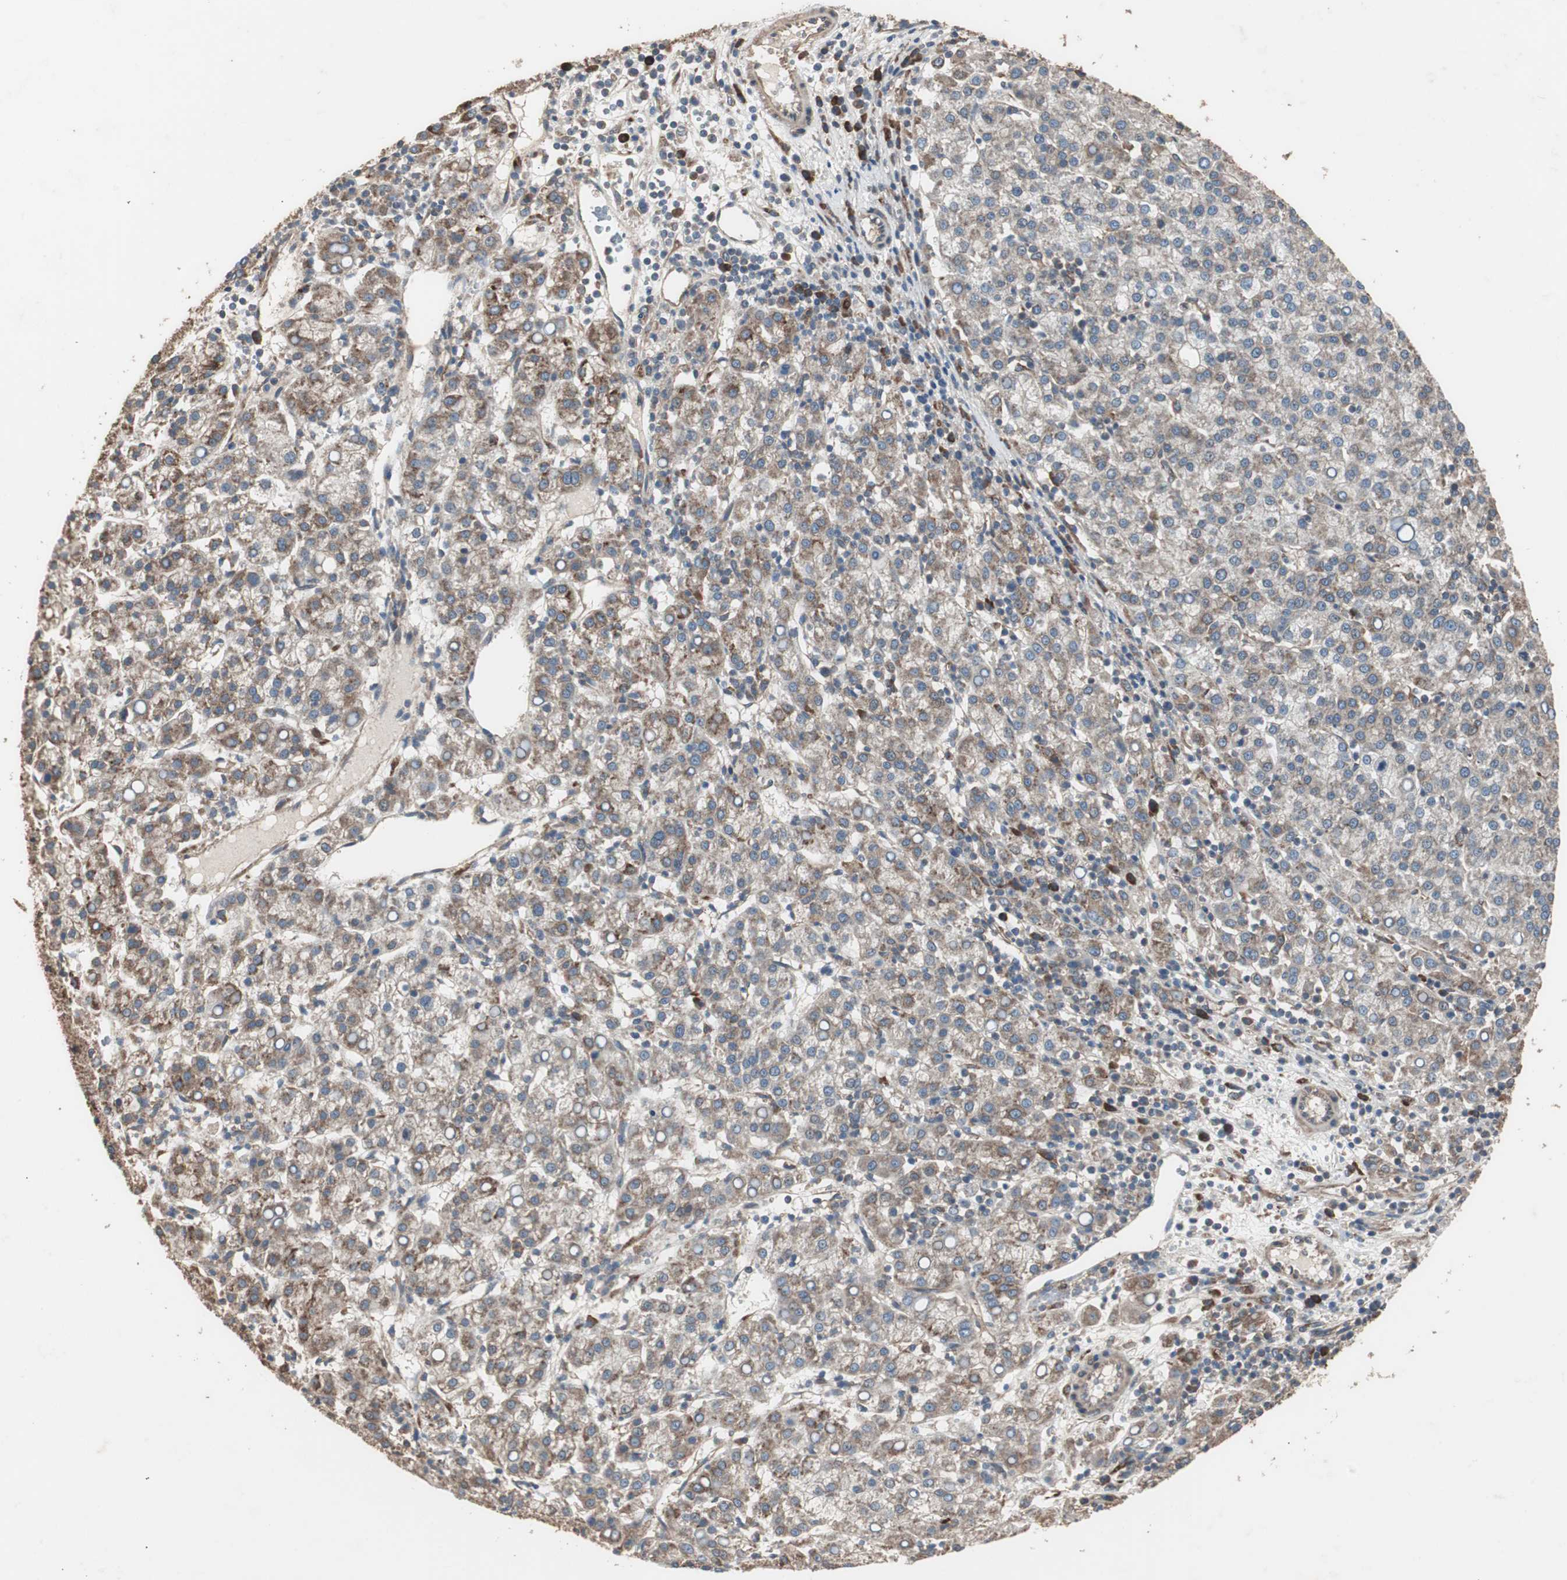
{"staining": {"intensity": "moderate", "quantity": ">75%", "location": "cytoplasmic/membranous"}, "tissue": "liver cancer", "cell_type": "Tumor cells", "image_type": "cancer", "snomed": [{"axis": "morphology", "description": "Carcinoma, Hepatocellular, NOS"}, {"axis": "topography", "description": "Liver"}], "caption": "A micrograph of human liver hepatocellular carcinoma stained for a protein demonstrates moderate cytoplasmic/membranous brown staining in tumor cells. Immunohistochemistry (ihc) stains the protein in brown and the nuclei are stained blue.", "gene": "LZTS1", "patient": {"sex": "female", "age": 58}}